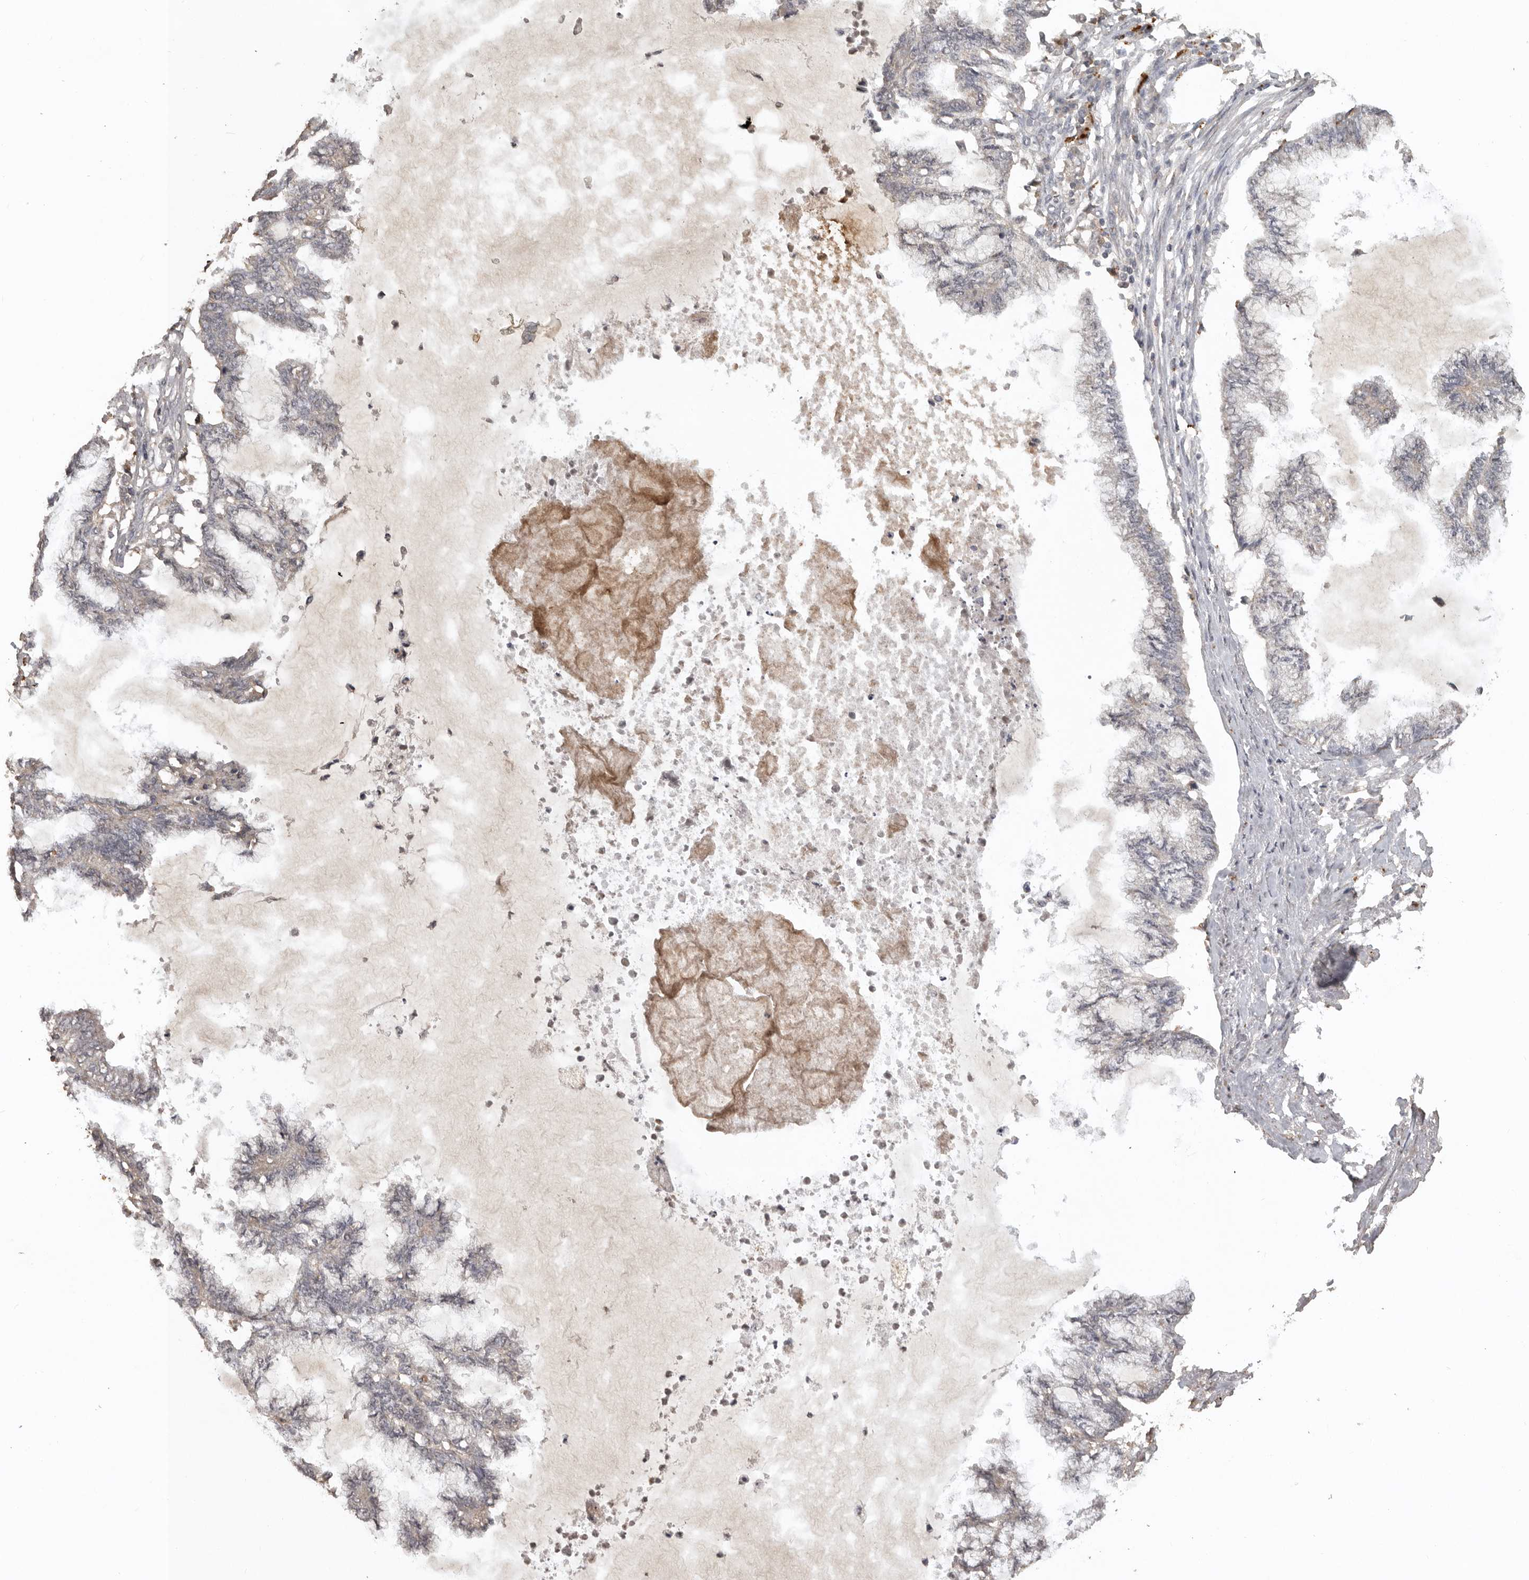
{"staining": {"intensity": "negative", "quantity": "none", "location": "none"}, "tissue": "endometrial cancer", "cell_type": "Tumor cells", "image_type": "cancer", "snomed": [{"axis": "morphology", "description": "Adenocarcinoma, NOS"}, {"axis": "topography", "description": "Endometrium"}], "caption": "Immunohistochemical staining of human endometrial cancer (adenocarcinoma) shows no significant positivity in tumor cells.", "gene": "ADAMTS4", "patient": {"sex": "female", "age": 86}}